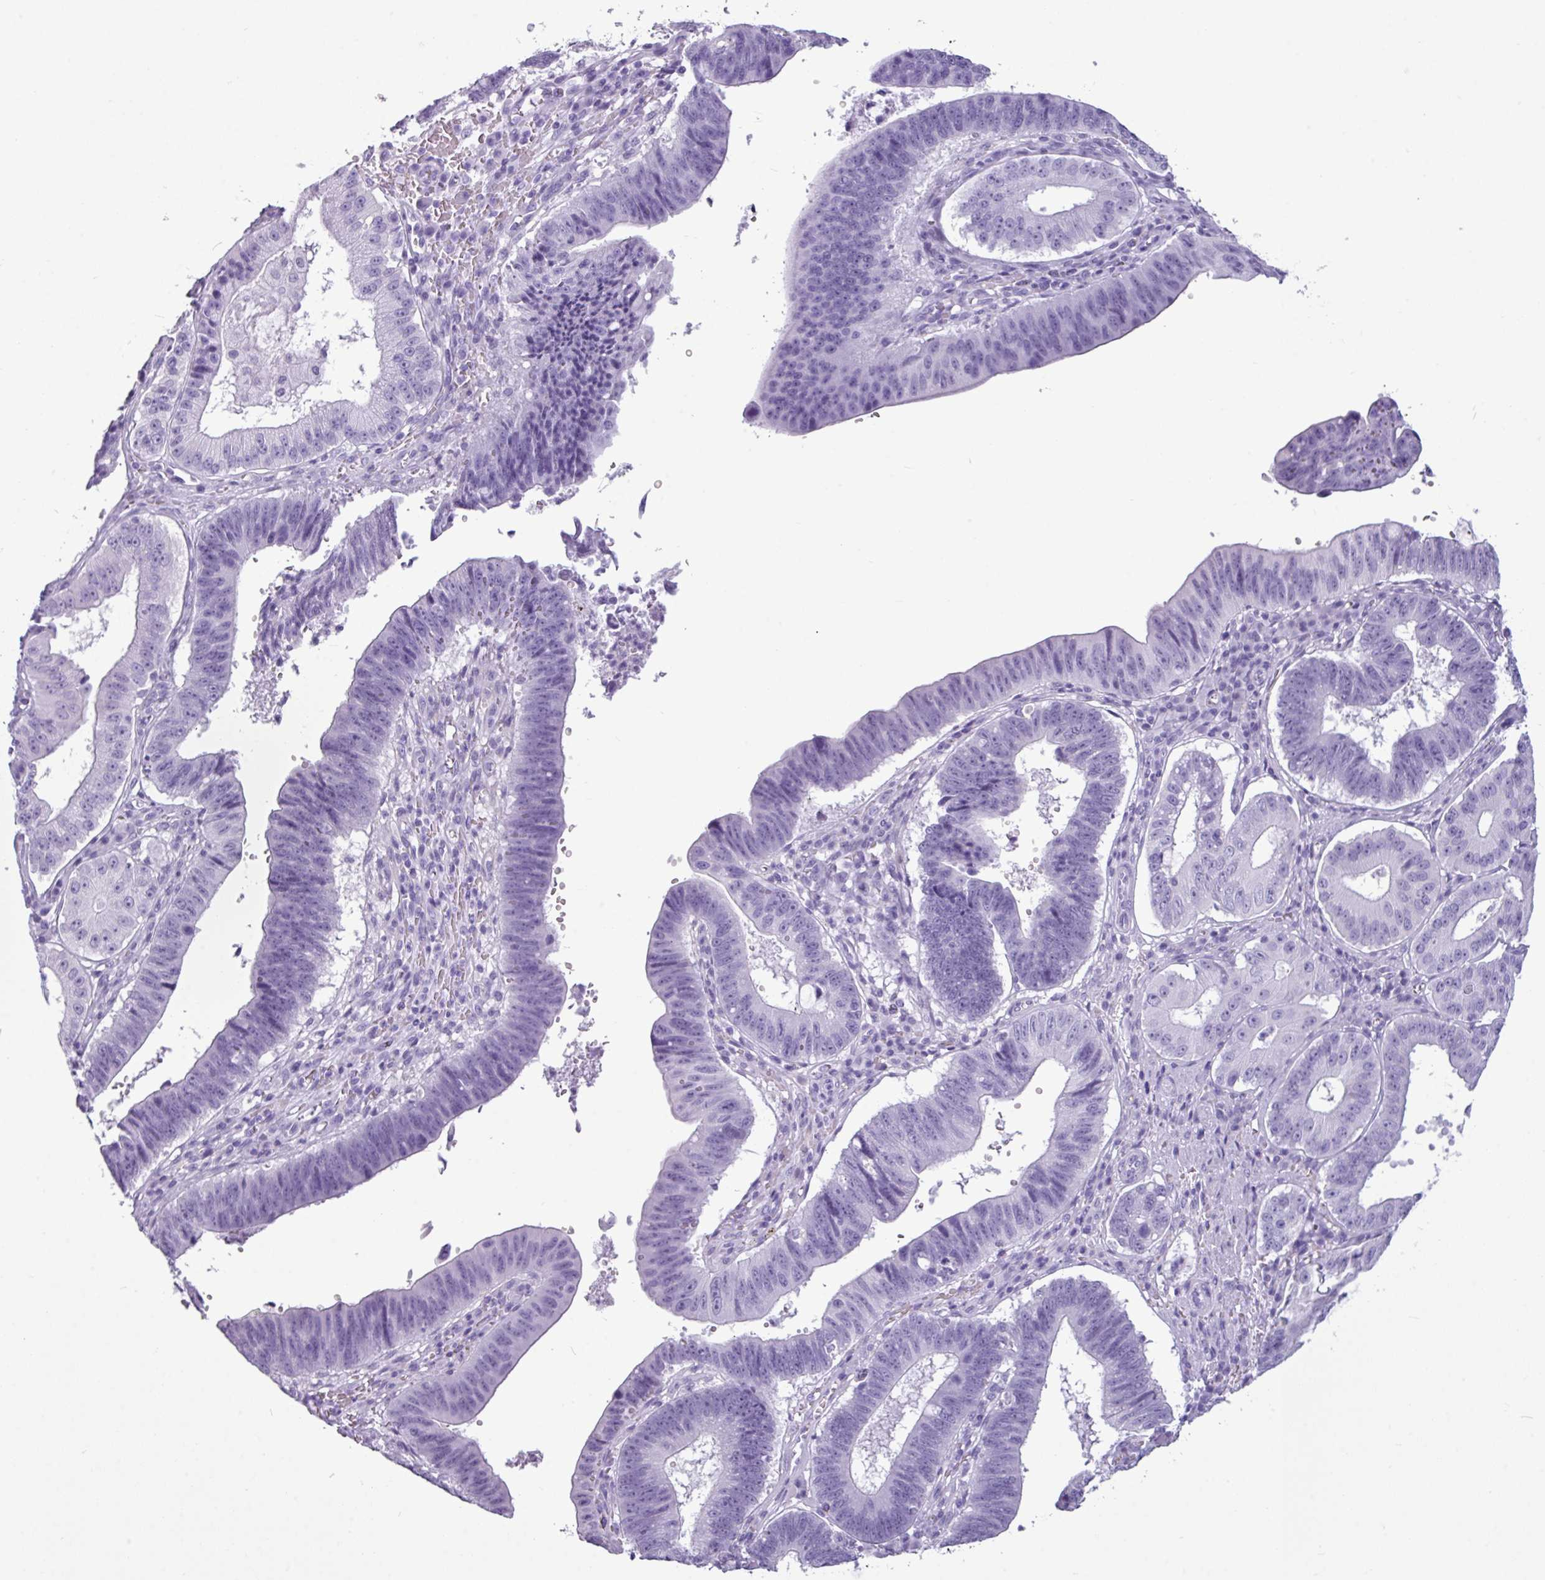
{"staining": {"intensity": "negative", "quantity": "none", "location": "none"}, "tissue": "stomach cancer", "cell_type": "Tumor cells", "image_type": "cancer", "snomed": [{"axis": "morphology", "description": "Adenocarcinoma, NOS"}, {"axis": "topography", "description": "Stomach"}], "caption": "DAB (3,3'-diaminobenzidine) immunohistochemical staining of human stomach cancer exhibits no significant positivity in tumor cells.", "gene": "AMY1B", "patient": {"sex": "male", "age": 59}}